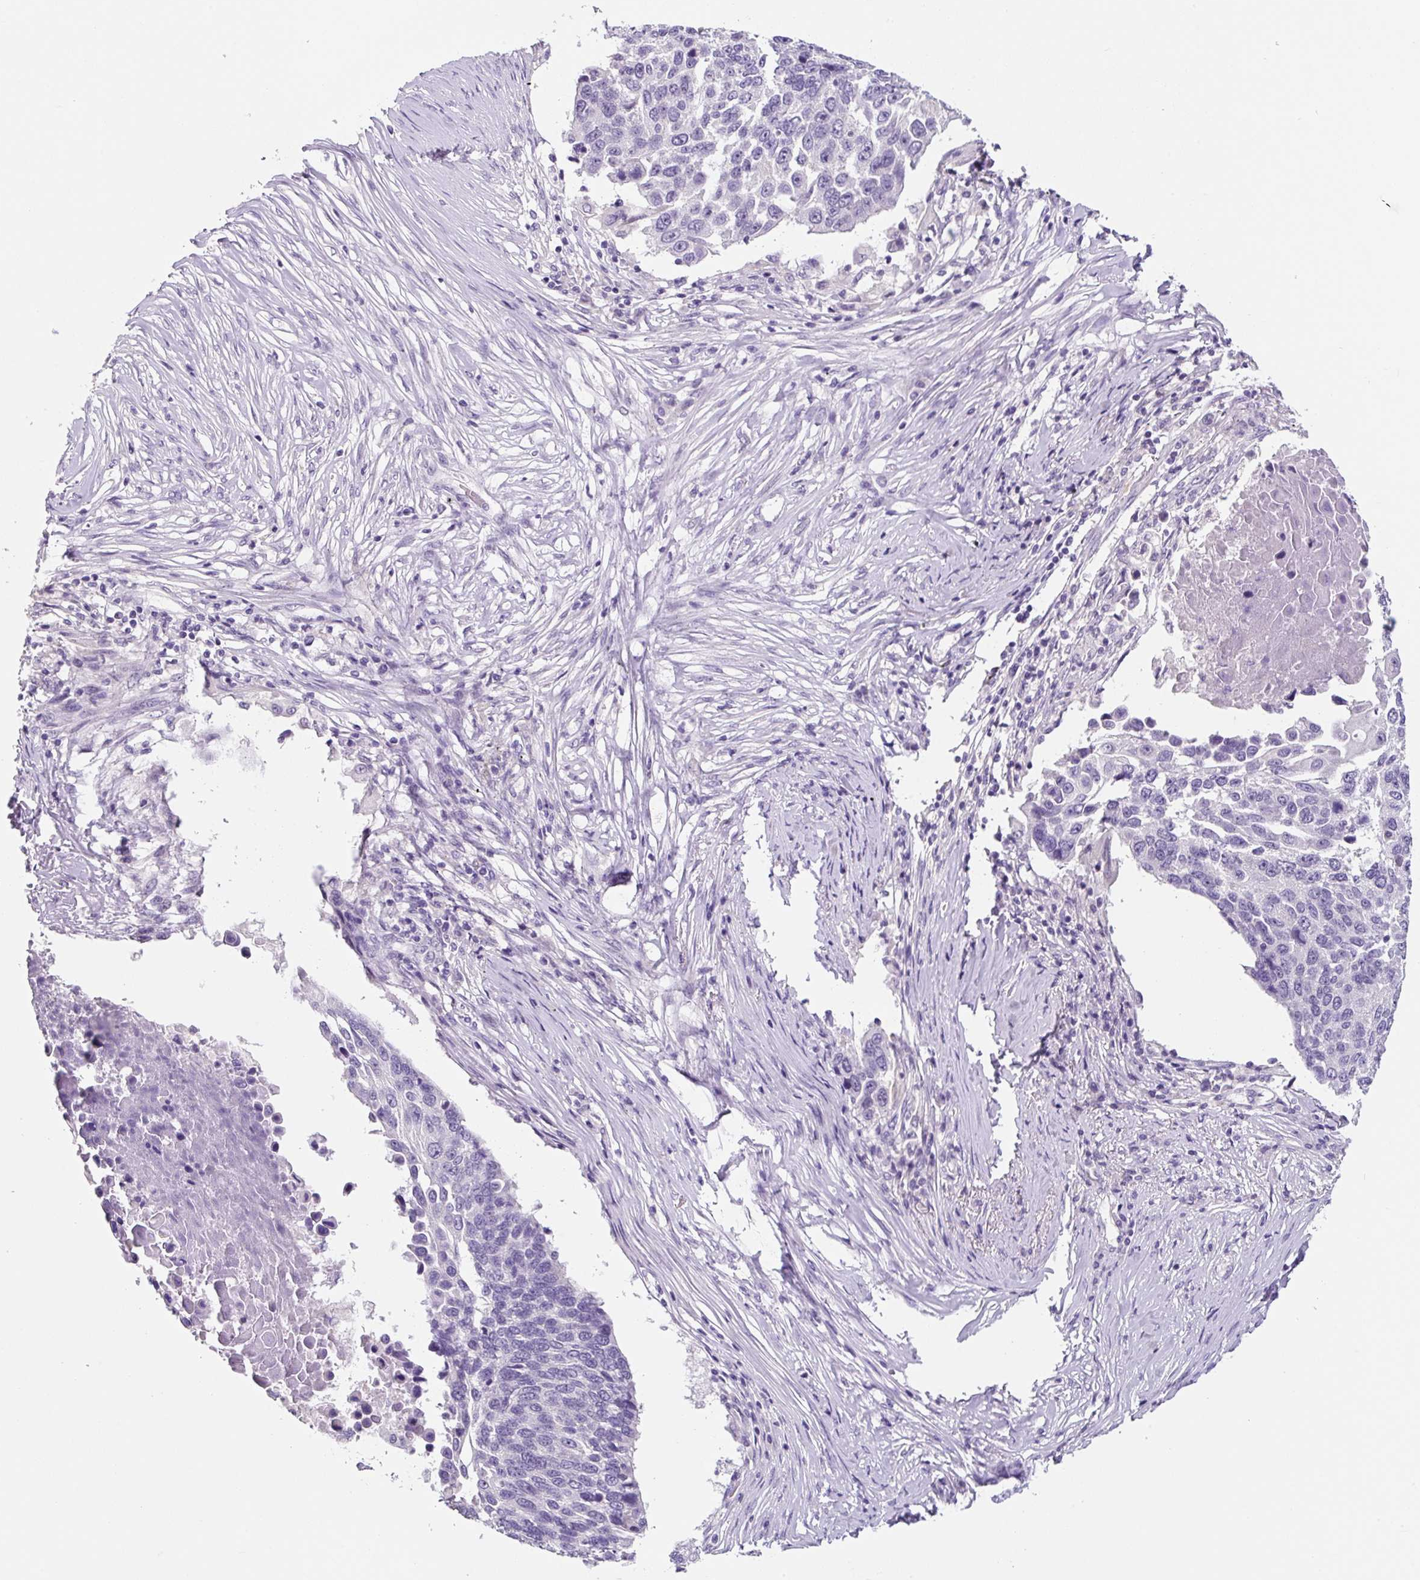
{"staining": {"intensity": "negative", "quantity": "none", "location": "none"}, "tissue": "lung cancer", "cell_type": "Tumor cells", "image_type": "cancer", "snomed": [{"axis": "morphology", "description": "Squamous cell carcinoma, NOS"}, {"axis": "topography", "description": "Lung"}], "caption": "Human lung cancer stained for a protein using immunohistochemistry (IHC) reveals no staining in tumor cells.", "gene": "SYP", "patient": {"sex": "male", "age": 66}}